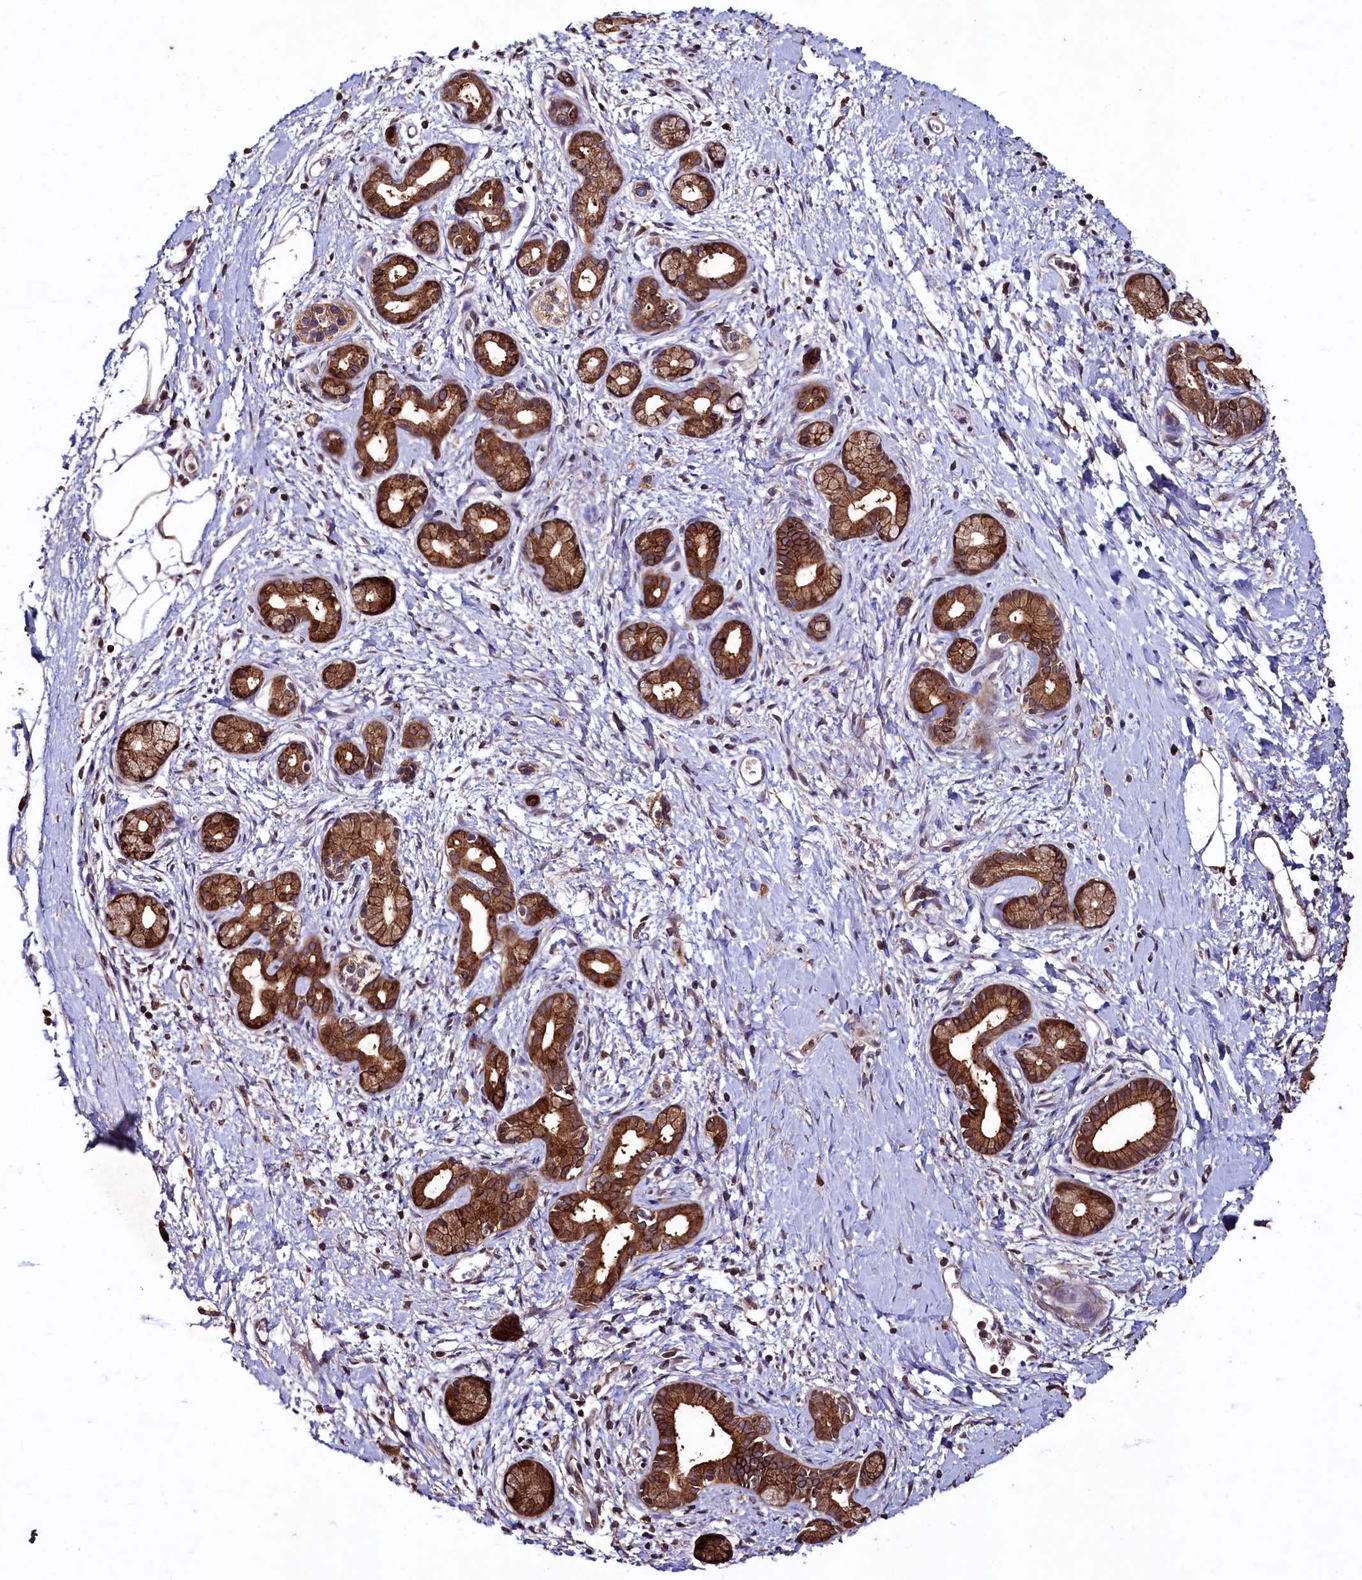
{"staining": {"intensity": "strong", "quantity": "25%-75%", "location": "cytoplasmic/membranous,nuclear"}, "tissue": "pancreatic cancer", "cell_type": "Tumor cells", "image_type": "cancer", "snomed": [{"axis": "morphology", "description": "Adenocarcinoma, NOS"}, {"axis": "topography", "description": "Pancreas"}], "caption": "Immunohistochemical staining of pancreatic cancer displays strong cytoplasmic/membranous and nuclear protein staining in approximately 25%-75% of tumor cells.", "gene": "TMEM98", "patient": {"sex": "male", "age": 58}}